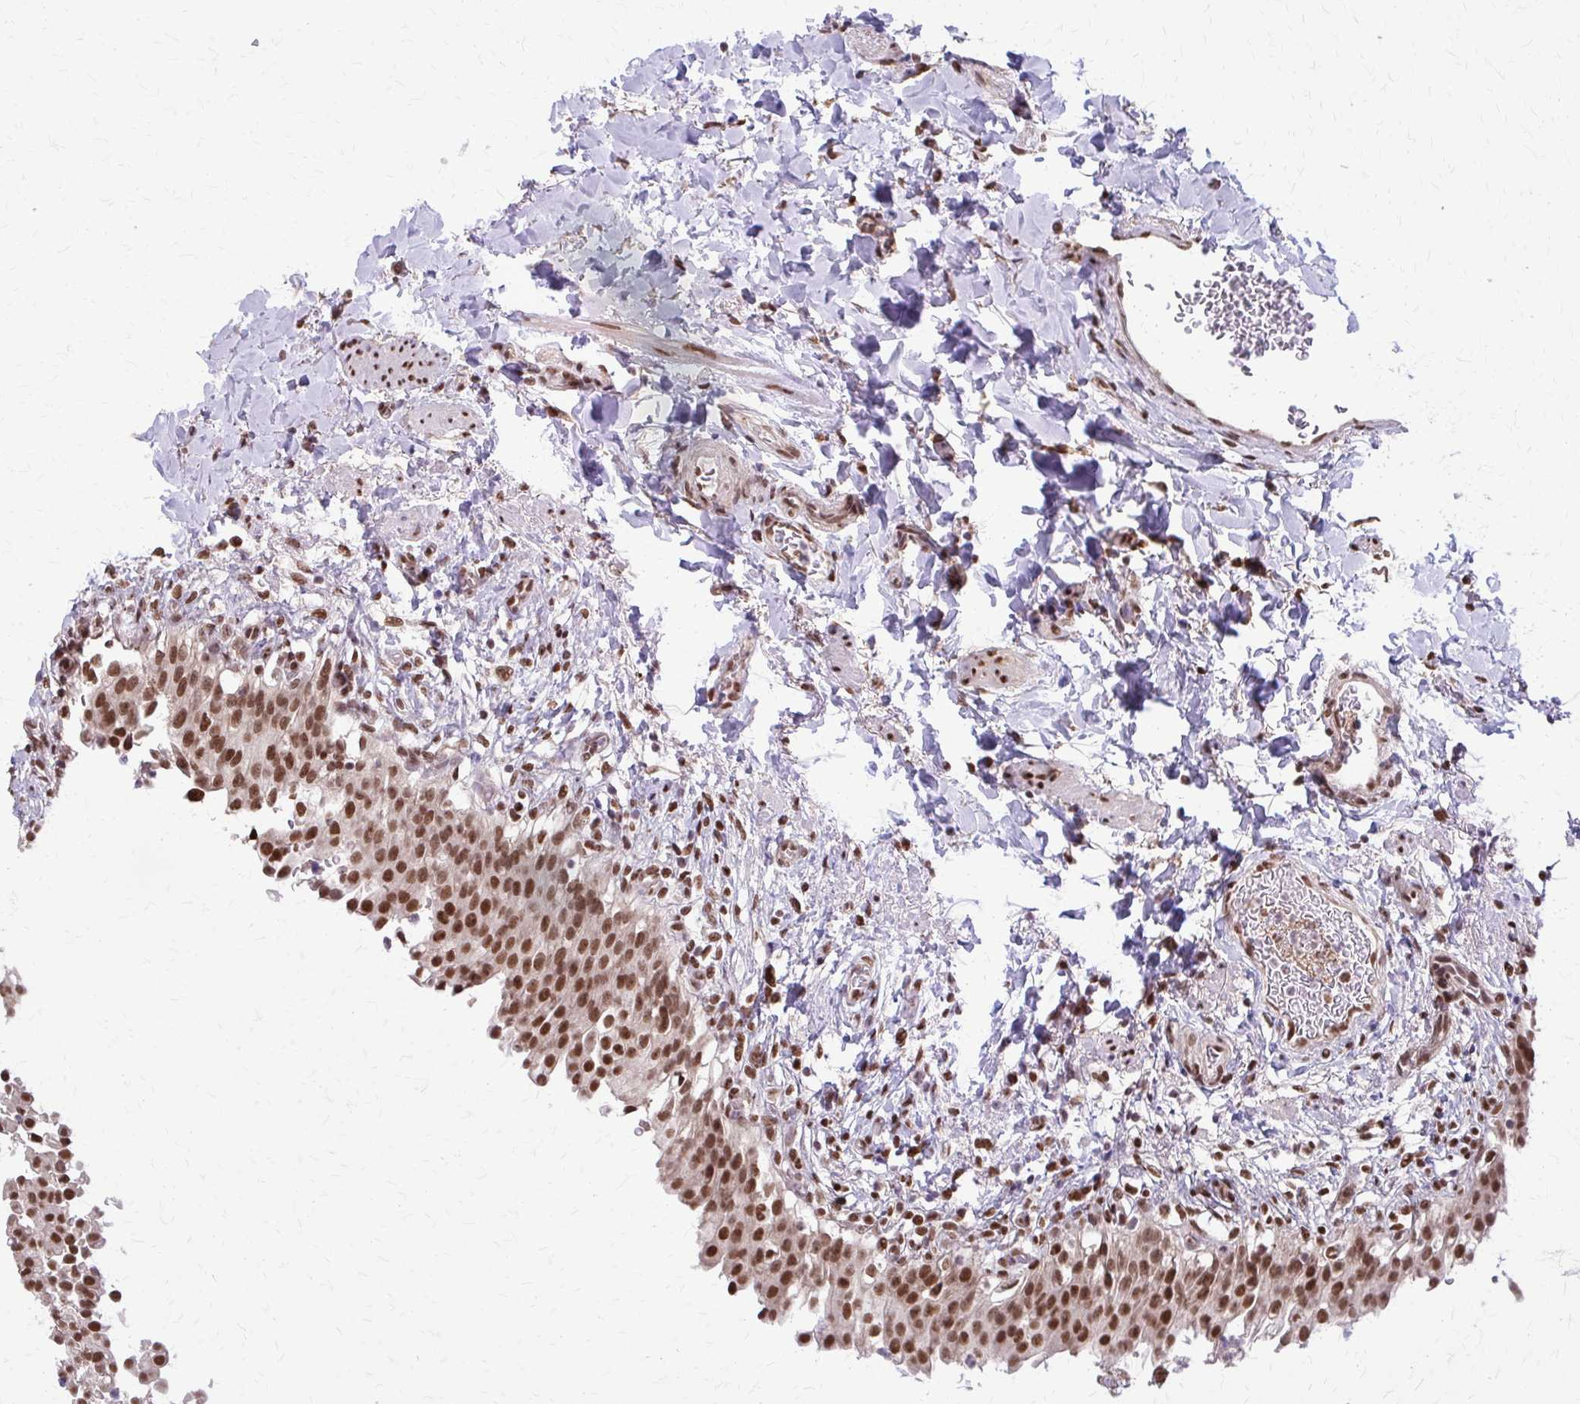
{"staining": {"intensity": "moderate", "quantity": ">75%", "location": "nuclear"}, "tissue": "urinary bladder", "cell_type": "Urothelial cells", "image_type": "normal", "snomed": [{"axis": "morphology", "description": "Normal tissue, NOS"}, {"axis": "topography", "description": "Urinary bladder"}, {"axis": "topography", "description": "Peripheral nerve tissue"}], "caption": "Urothelial cells exhibit medium levels of moderate nuclear expression in about >75% of cells in unremarkable human urinary bladder. The staining was performed using DAB, with brown indicating positive protein expression. Nuclei are stained blue with hematoxylin.", "gene": "TTF1", "patient": {"sex": "female", "age": 60}}